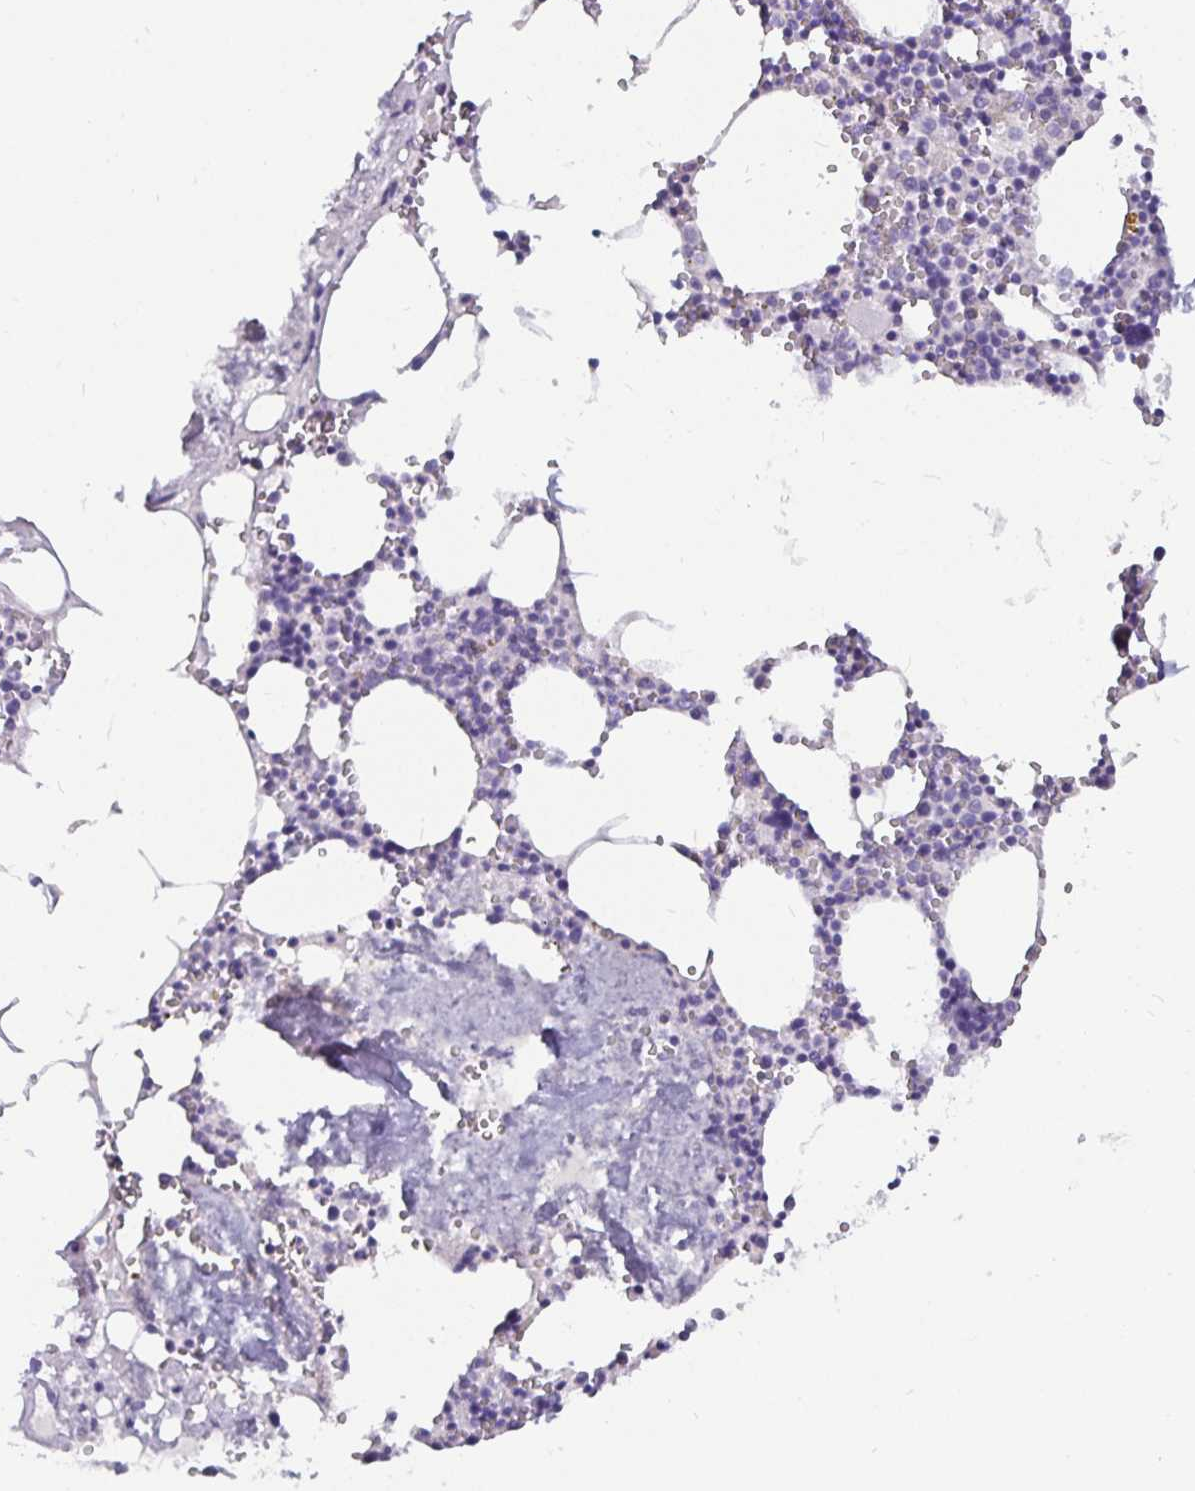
{"staining": {"intensity": "negative", "quantity": "none", "location": "none"}, "tissue": "bone marrow", "cell_type": "Hematopoietic cells", "image_type": "normal", "snomed": [{"axis": "morphology", "description": "Normal tissue, NOS"}, {"axis": "topography", "description": "Bone marrow"}], "caption": "Histopathology image shows no protein positivity in hematopoietic cells of unremarkable bone marrow.", "gene": "ADAMTS6", "patient": {"sex": "male", "age": 54}}